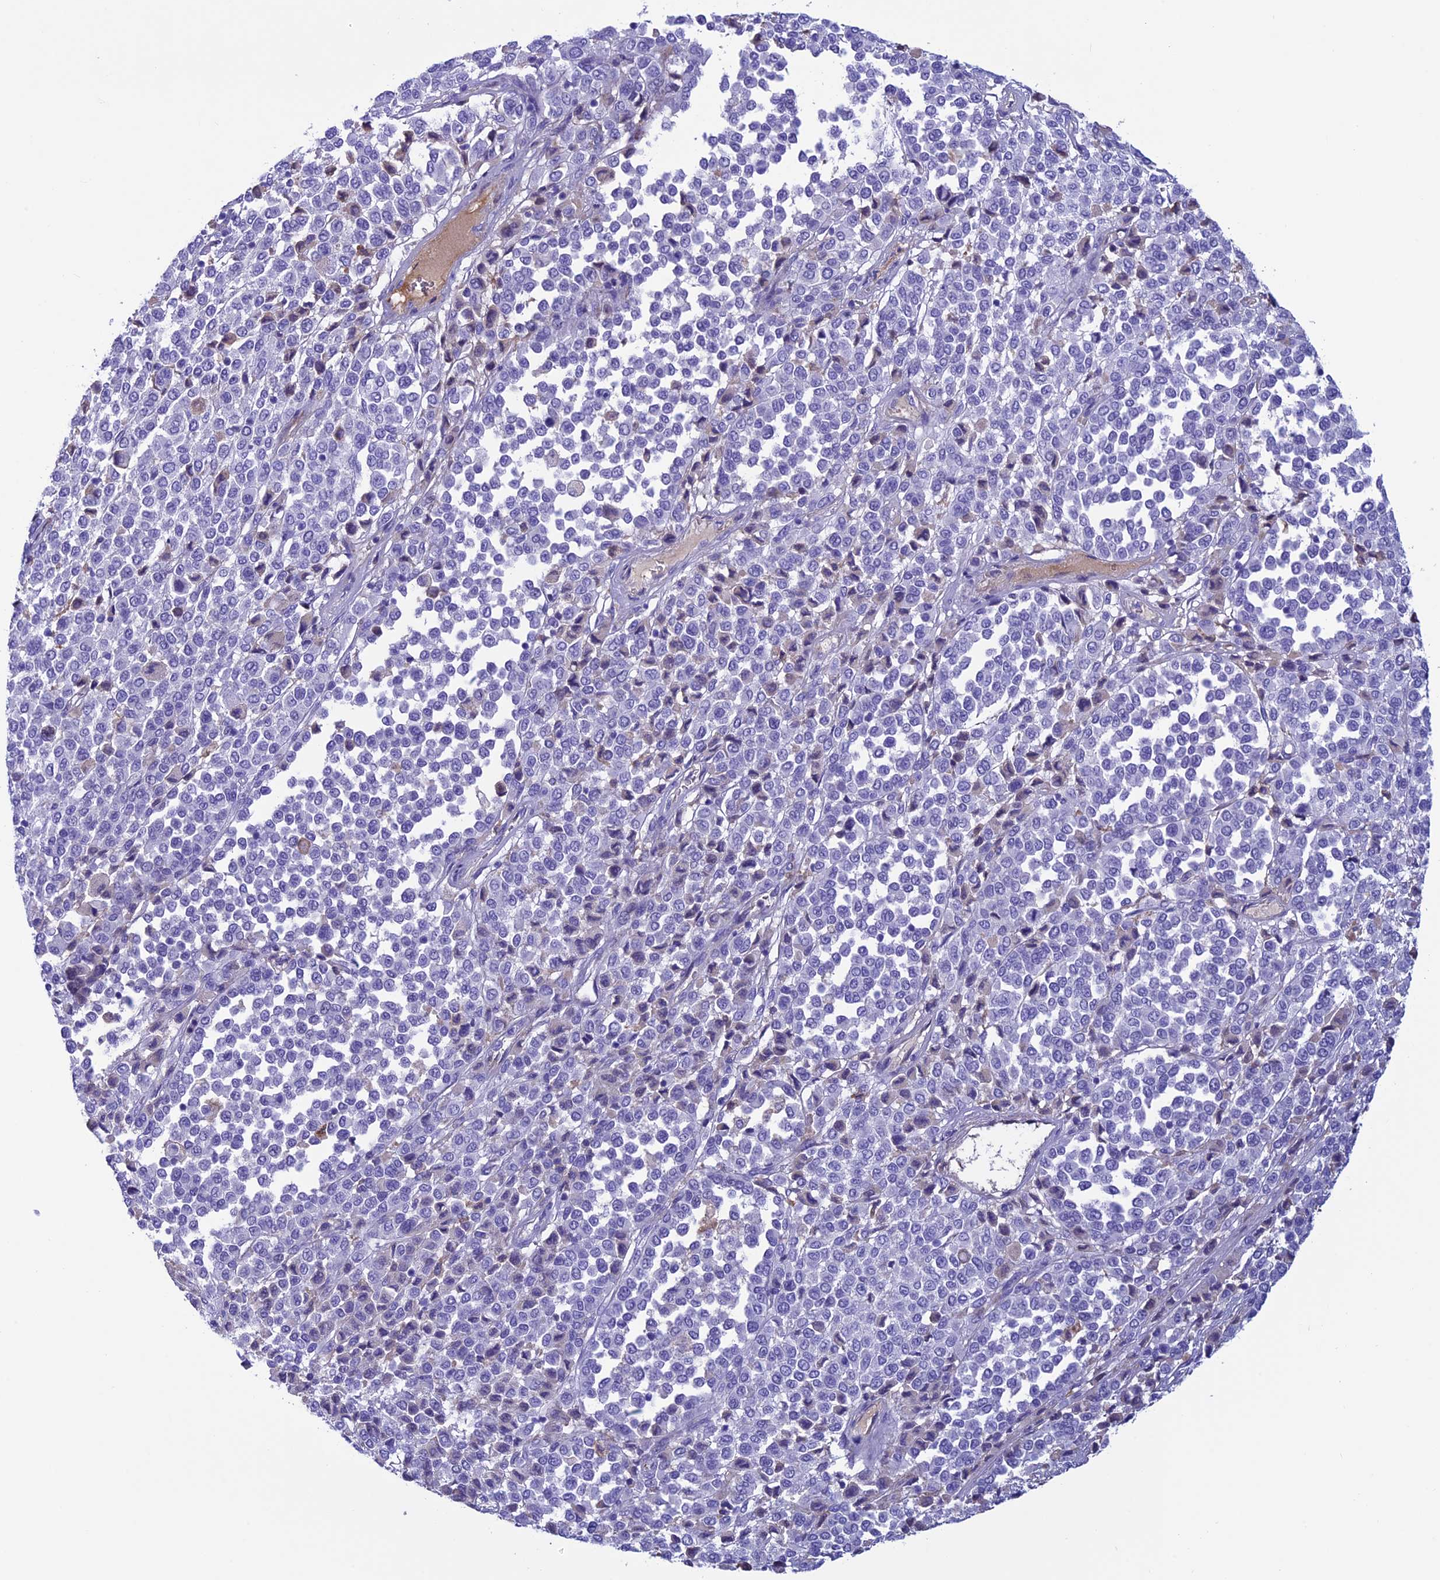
{"staining": {"intensity": "negative", "quantity": "none", "location": "none"}, "tissue": "melanoma", "cell_type": "Tumor cells", "image_type": "cancer", "snomed": [{"axis": "morphology", "description": "Malignant melanoma, Metastatic site"}, {"axis": "topography", "description": "Pancreas"}], "caption": "IHC image of melanoma stained for a protein (brown), which displays no positivity in tumor cells.", "gene": "IGSF6", "patient": {"sex": "female", "age": 30}}